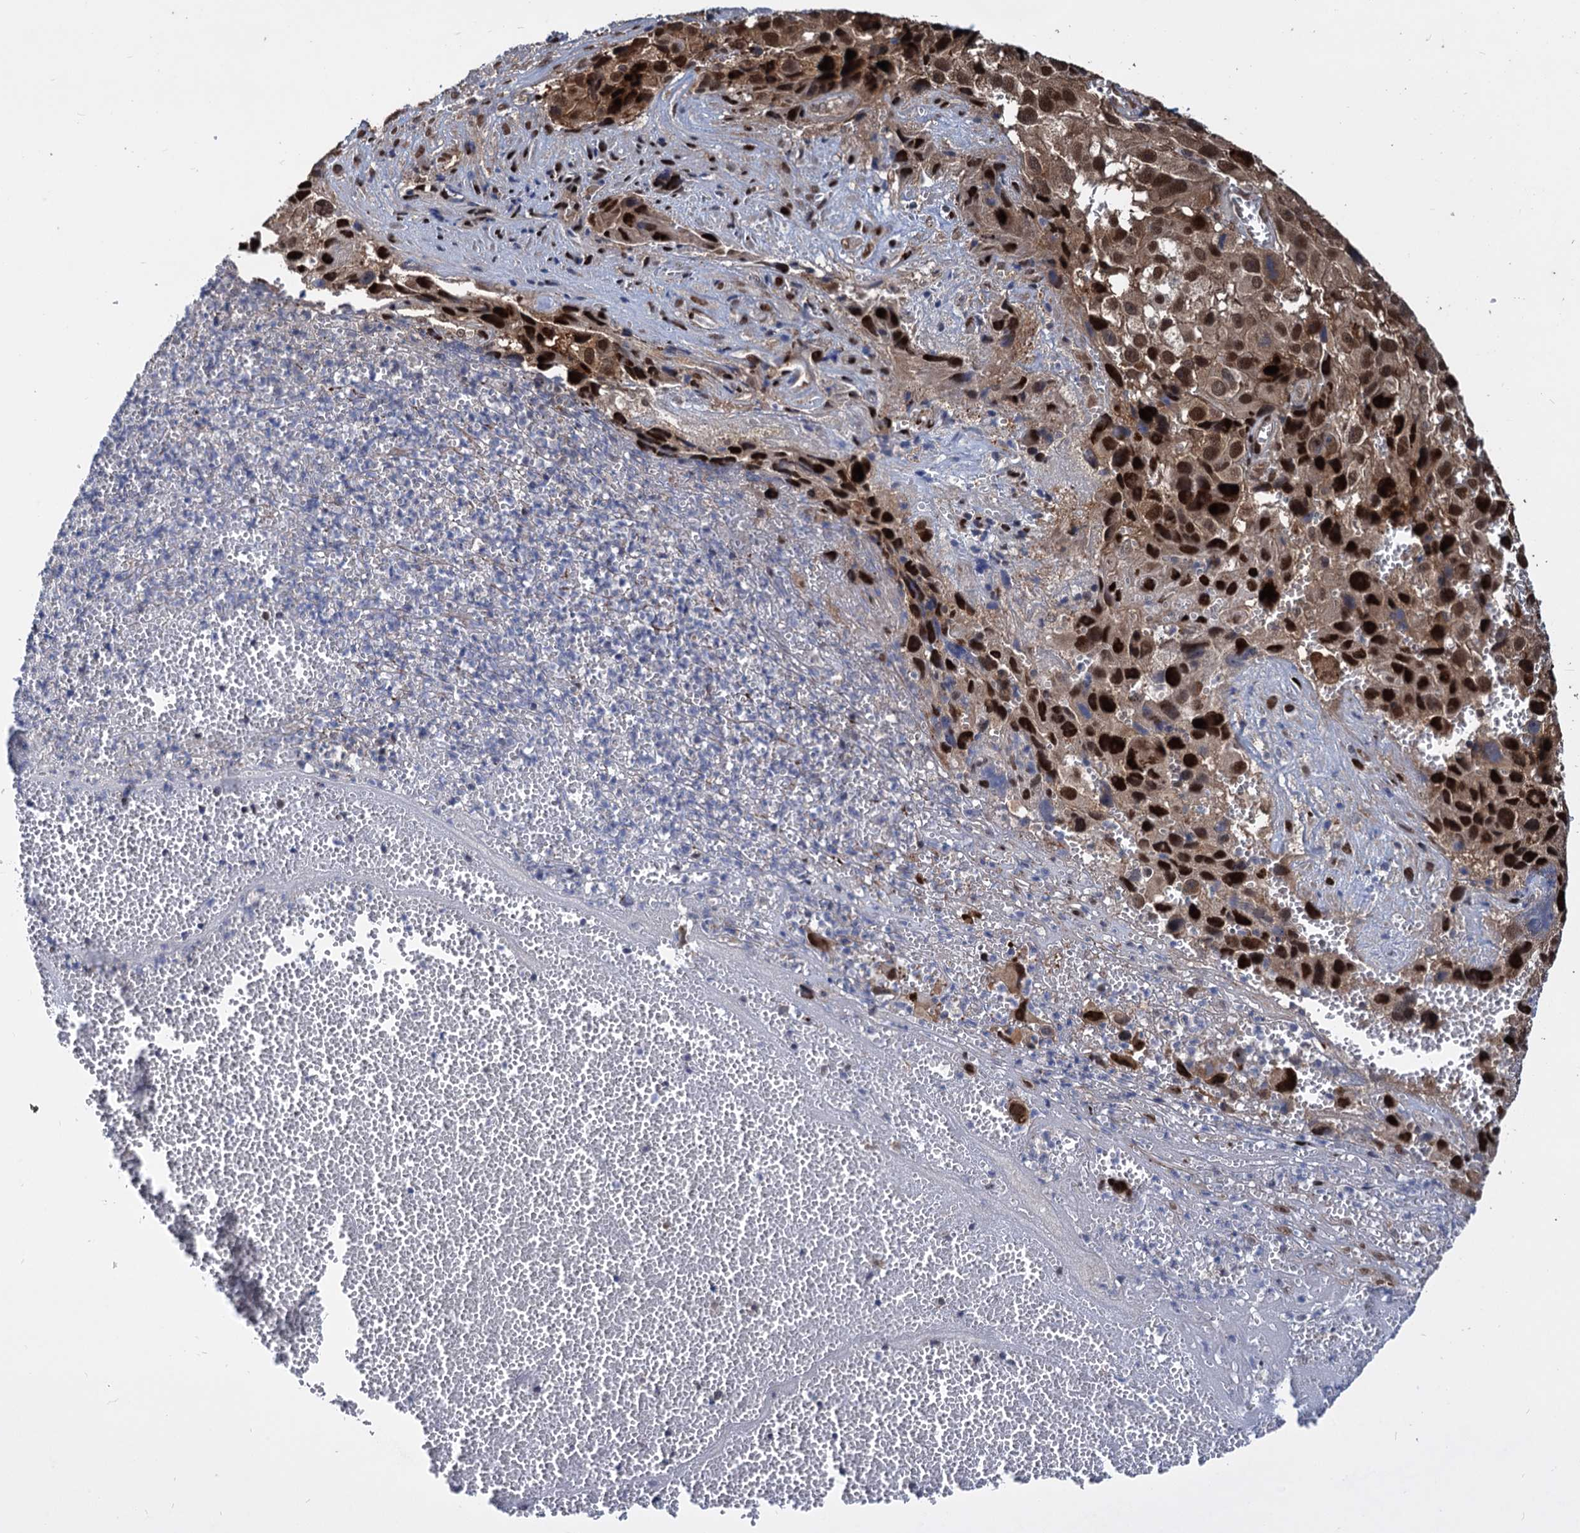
{"staining": {"intensity": "strong", "quantity": ">75%", "location": "nuclear"}, "tissue": "melanoma", "cell_type": "Tumor cells", "image_type": "cancer", "snomed": [{"axis": "morphology", "description": "Malignant melanoma, NOS"}, {"axis": "topography", "description": "Skin"}], "caption": "Melanoma tissue shows strong nuclear expression in about >75% of tumor cells", "gene": "PSMD4", "patient": {"sex": "male", "age": 84}}